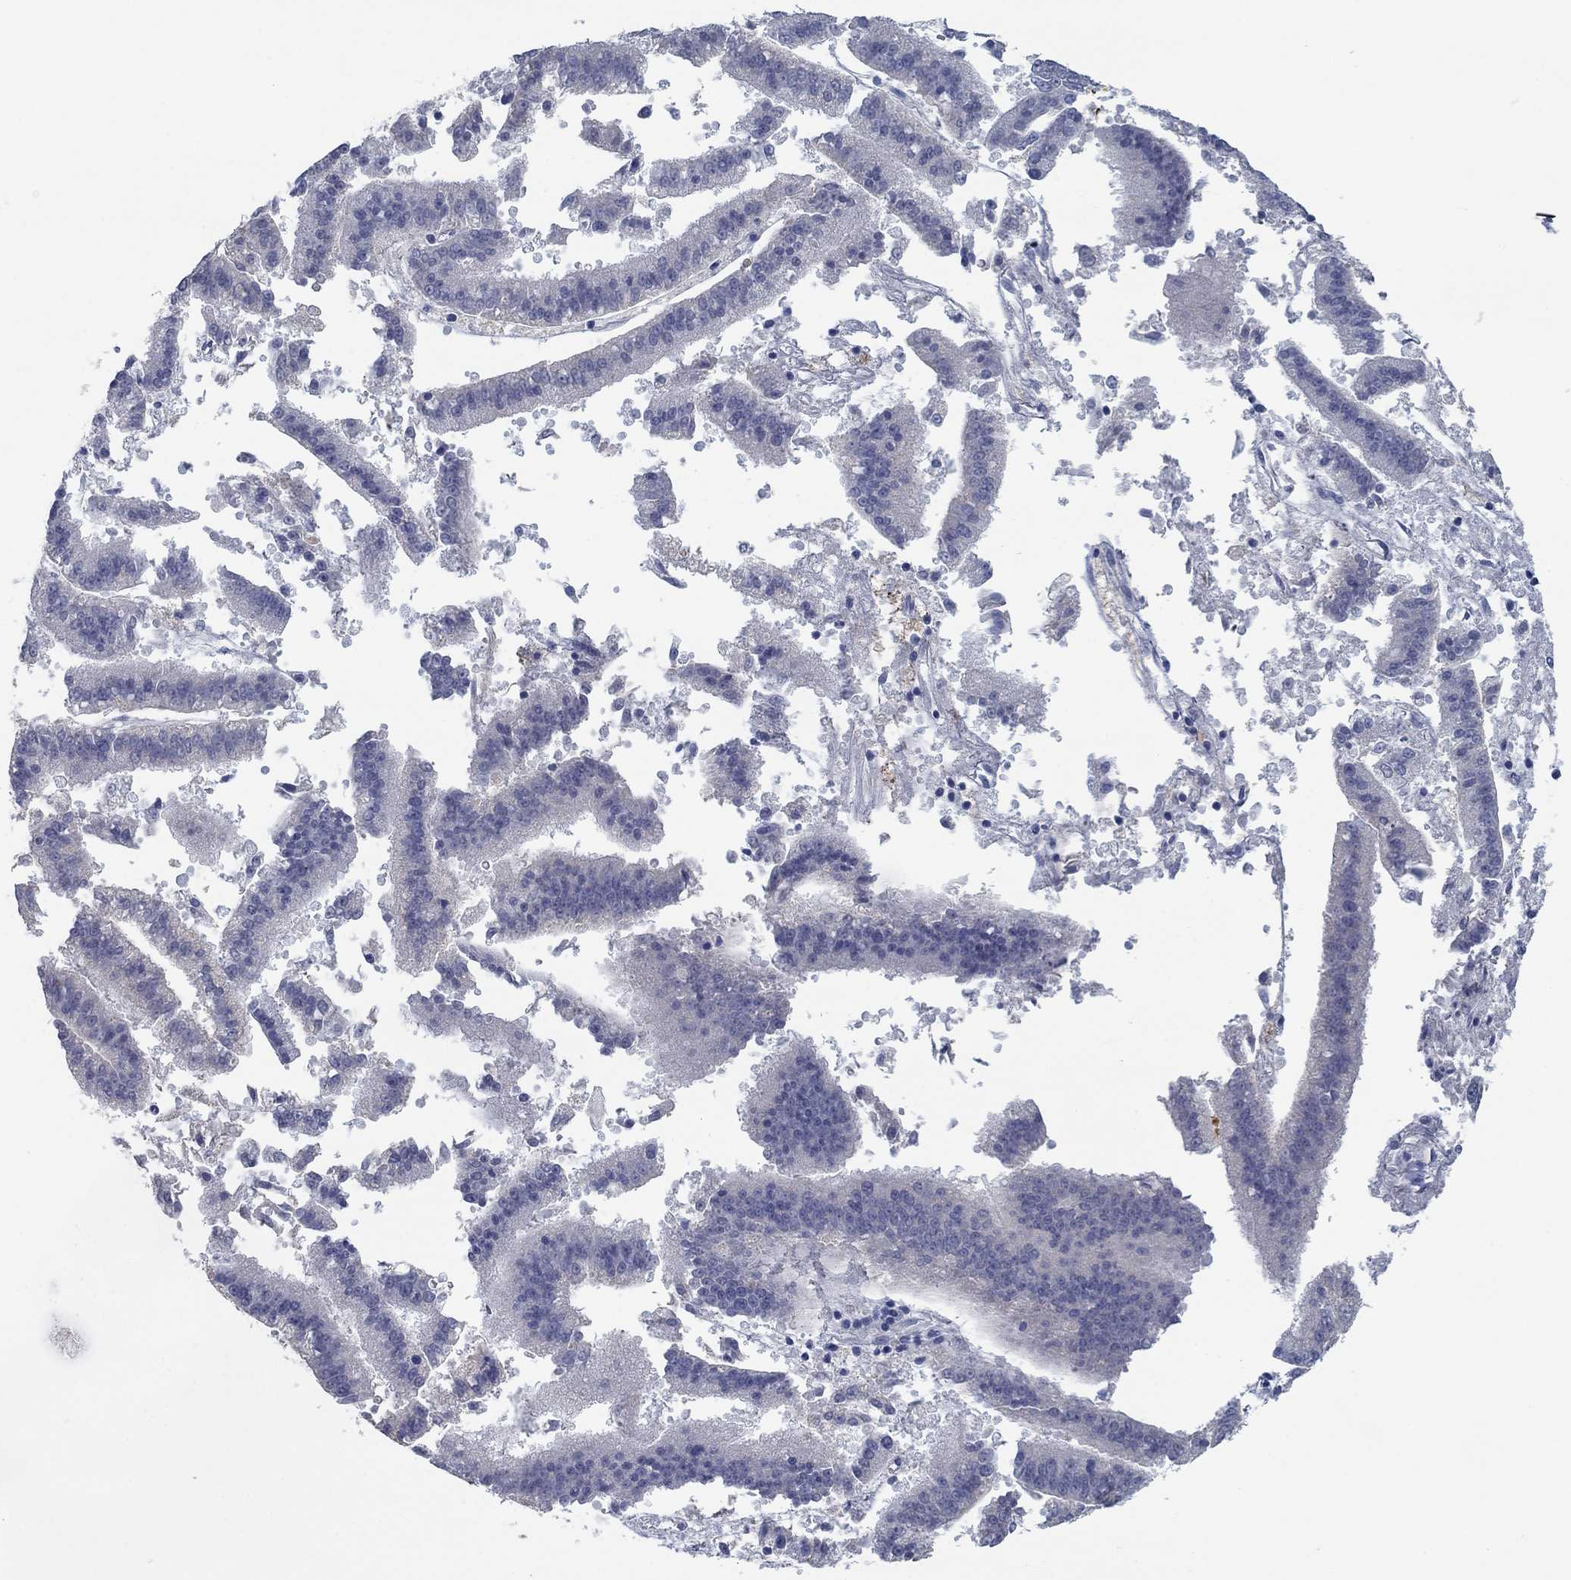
{"staining": {"intensity": "negative", "quantity": "none", "location": "none"}, "tissue": "endometrial cancer", "cell_type": "Tumor cells", "image_type": "cancer", "snomed": [{"axis": "morphology", "description": "Adenocarcinoma, NOS"}, {"axis": "topography", "description": "Endometrium"}], "caption": "Tumor cells are negative for protein expression in human endometrial cancer.", "gene": "APOC3", "patient": {"sex": "female", "age": 66}}